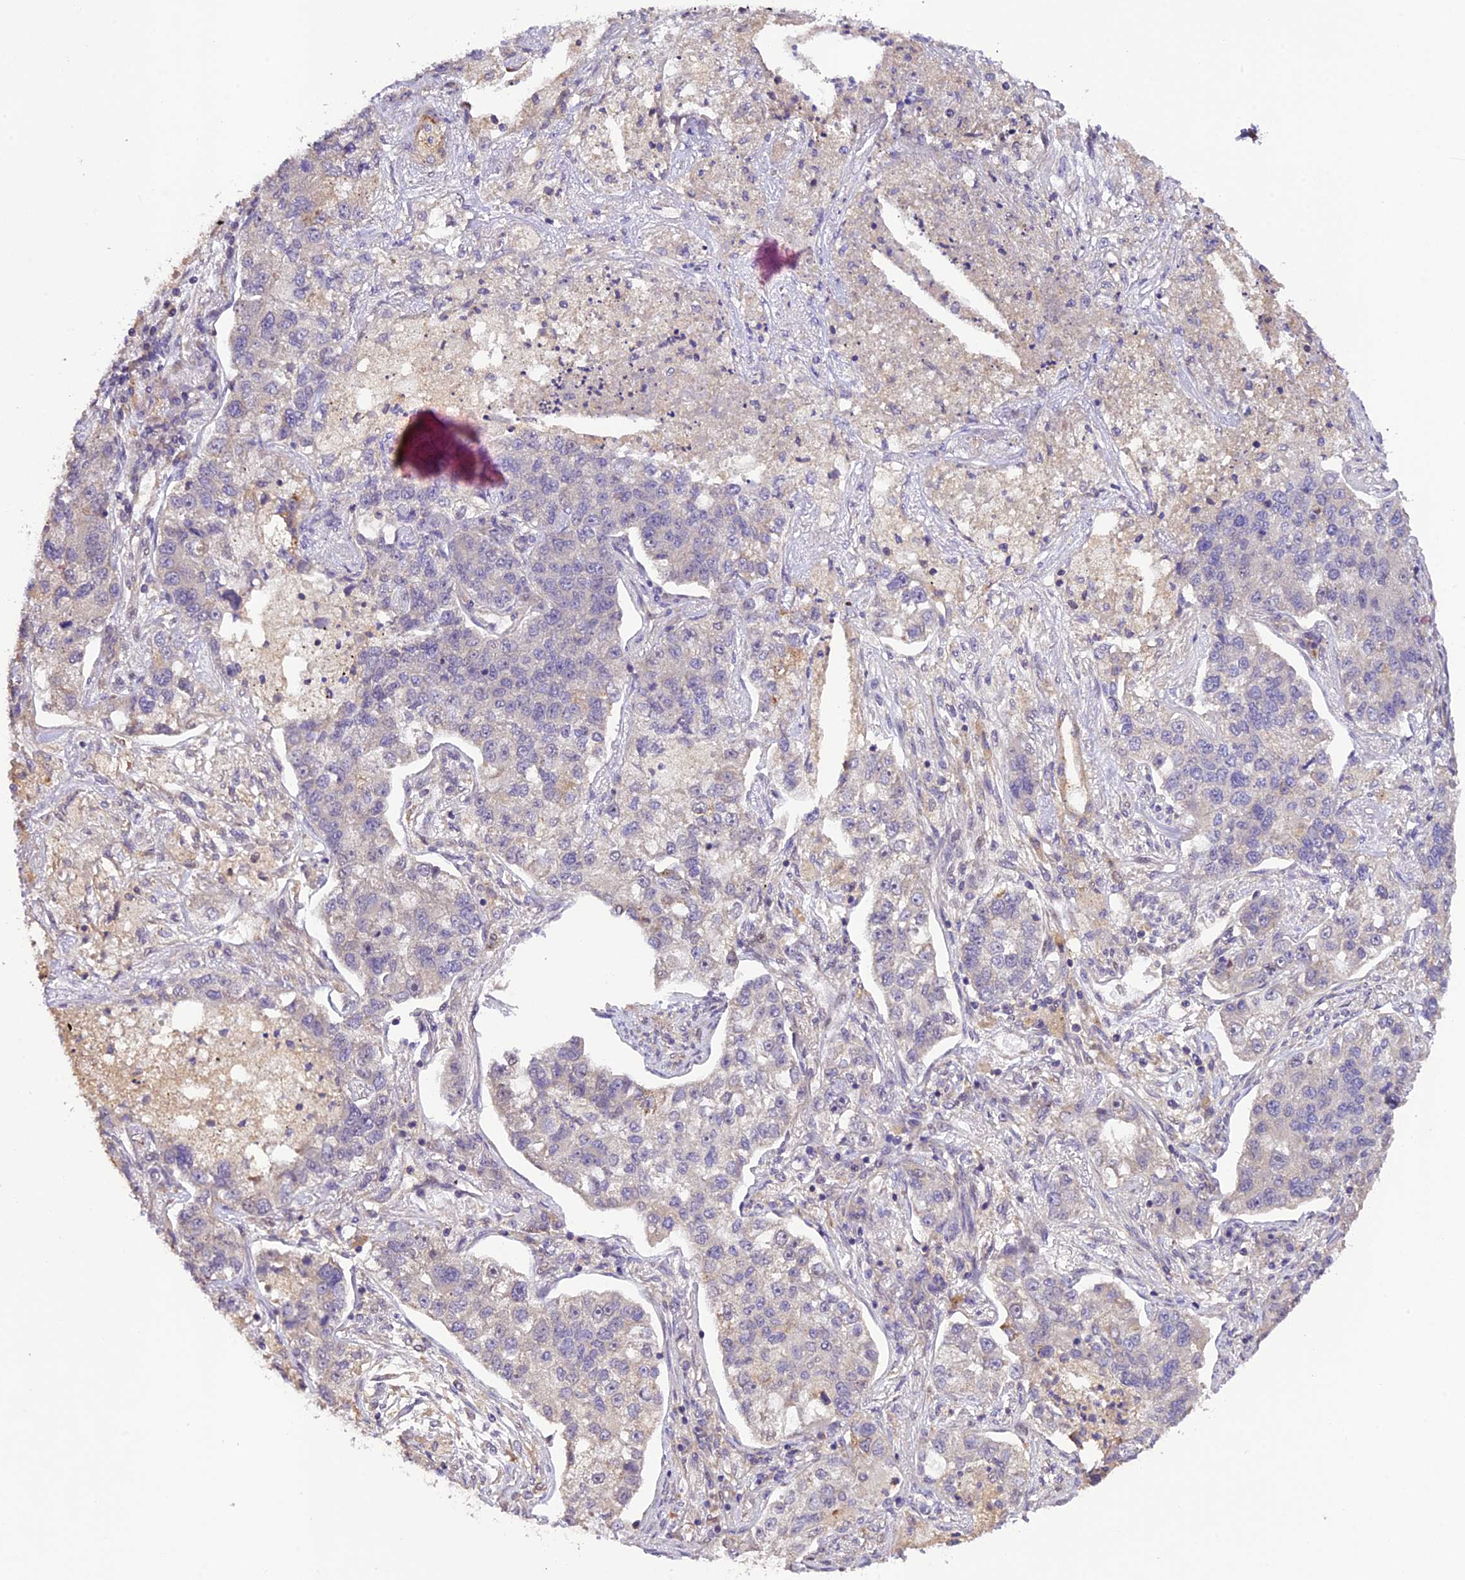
{"staining": {"intensity": "negative", "quantity": "none", "location": "none"}, "tissue": "lung cancer", "cell_type": "Tumor cells", "image_type": "cancer", "snomed": [{"axis": "morphology", "description": "Adenocarcinoma, NOS"}, {"axis": "topography", "description": "Lung"}], "caption": "Histopathology image shows no significant protein expression in tumor cells of lung adenocarcinoma.", "gene": "DGKH", "patient": {"sex": "male", "age": 49}}